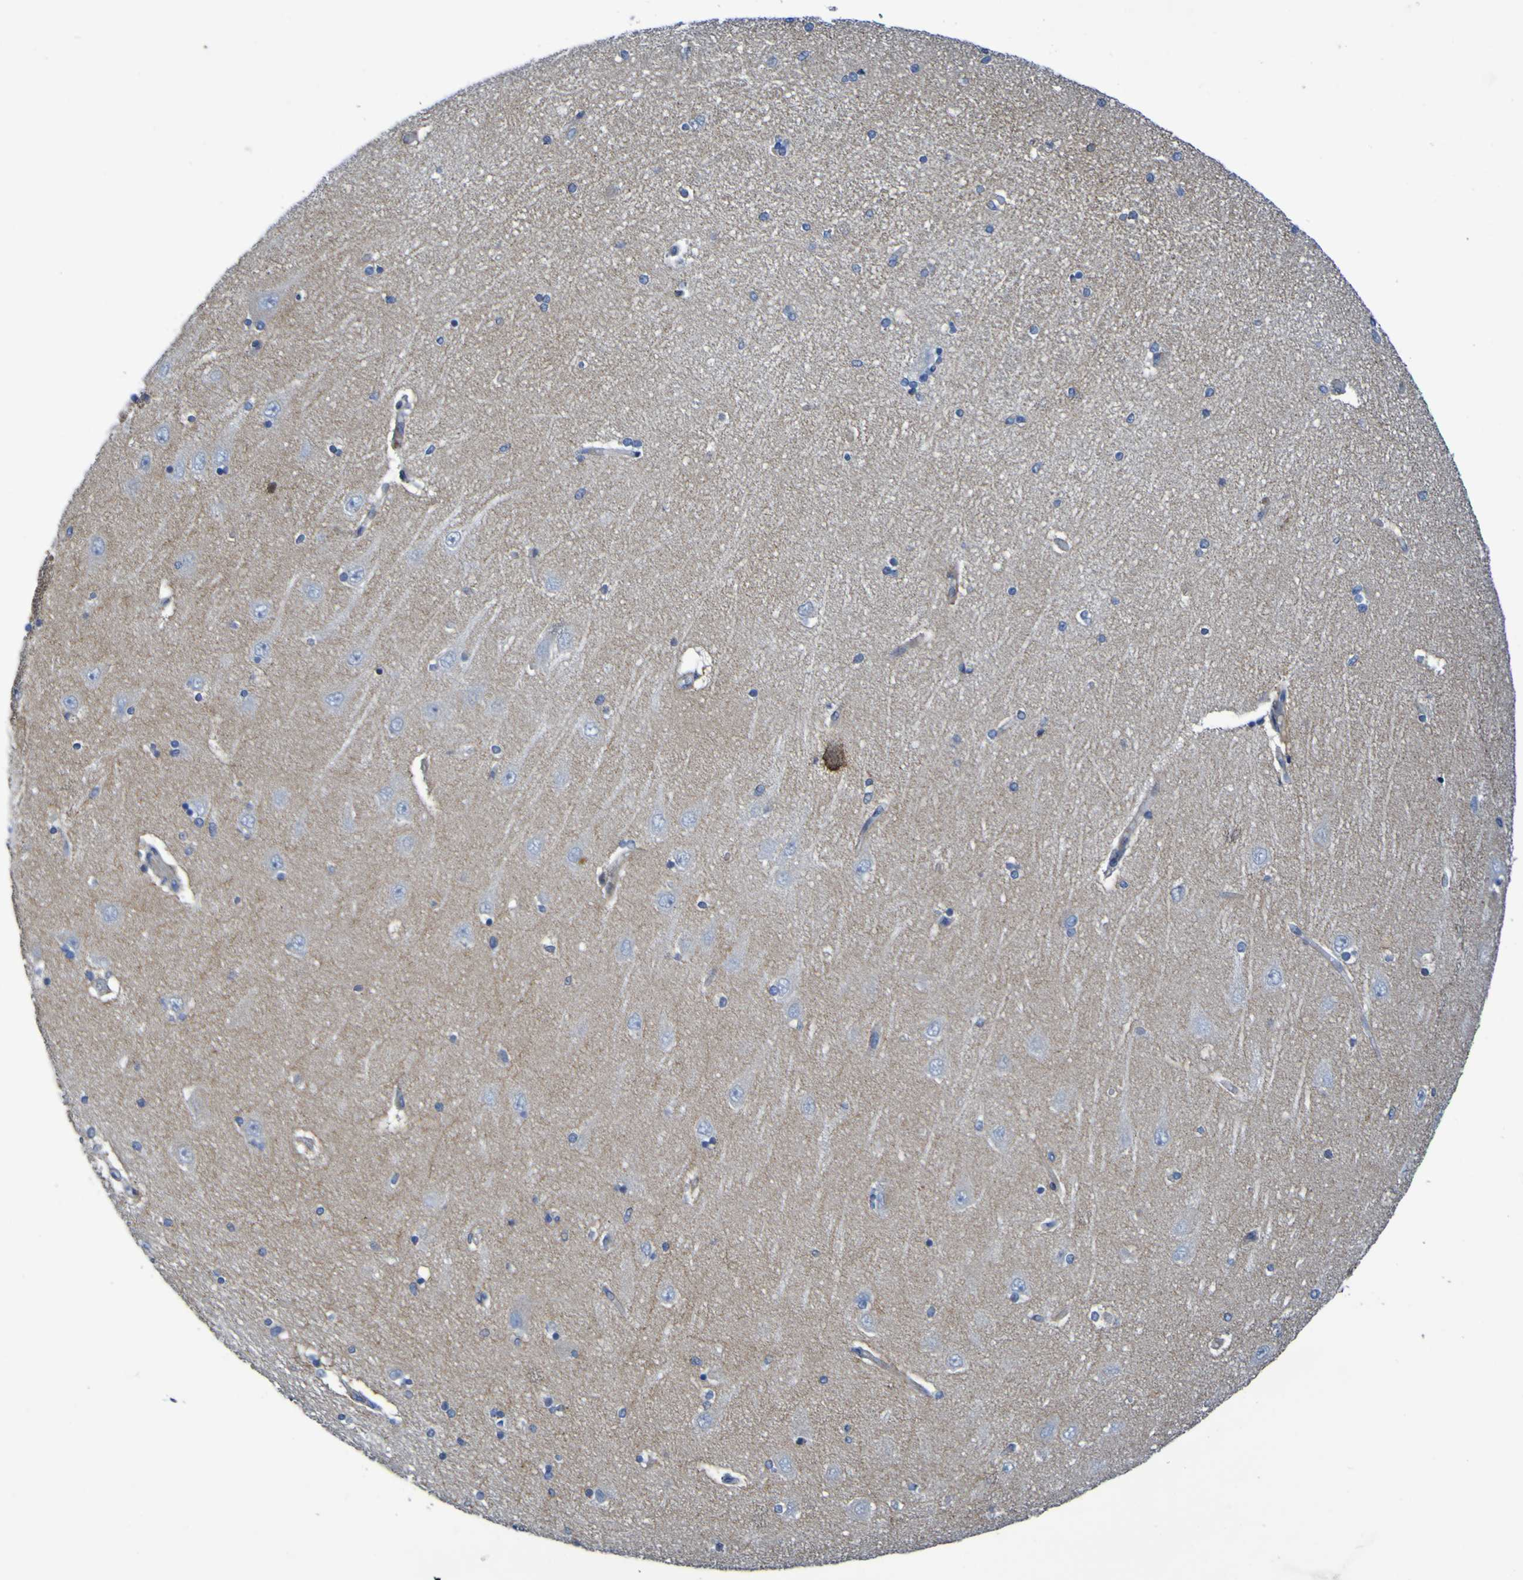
{"staining": {"intensity": "negative", "quantity": "none", "location": "none"}, "tissue": "hippocampus", "cell_type": "Glial cells", "image_type": "normal", "snomed": [{"axis": "morphology", "description": "Normal tissue, NOS"}, {"axis": "topography", "description": "Hippocampus"}], "caption": "Immunohistochemistry histopathology image of unremarkable human hippocampus stained for a protein (brown), which demonstrates no expression in glial cells. (DAB (3,3'-diaminobenzidine) IHC with hematoxylin counter stain).", "gene": "C11orf24", "patient": {"sex": "female", "age": 54}}